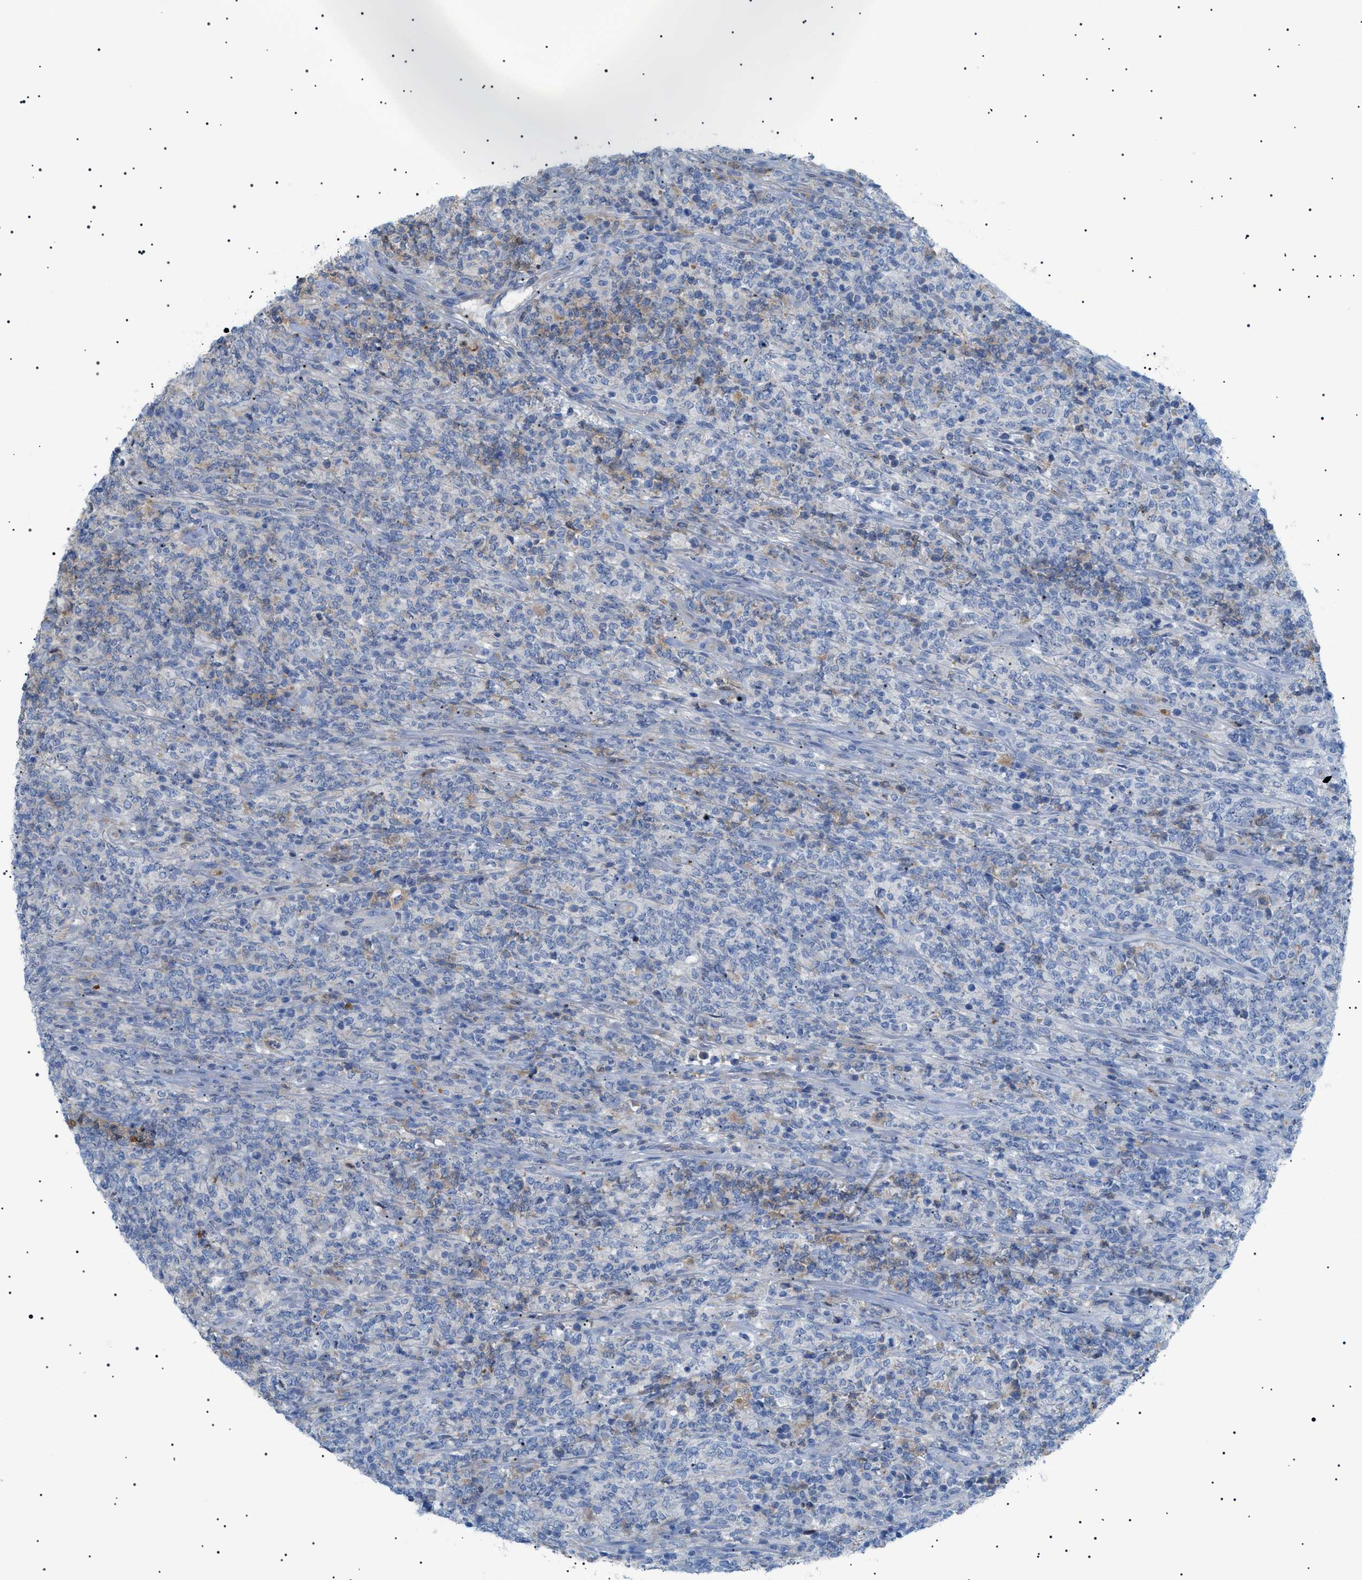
{"staining": {"intensity": "weak", "quantity": "25%-75%", "location": "cytoplasmic/membranous"}, "tissue": "lymphoma", "cell_type": "Tumor cells", "image_type": "cancer", "snomed": [{"axis": "morphology", "description": "Malignant lymphoma, non-Hodgkin's type, High grade"}, {"axis": "topography", "description": "Soft tissue"}], "caption": "A high-resolution image shows immunohistochemistry staining of high-grade malignant lymphoma, non-Hodgkin's type, which displays weak cytoplasmic/membranous staining in approximately 25%-75% of tumor cells.", "gene": "LPA", "patient": {"sex": "male", "age": 18}}